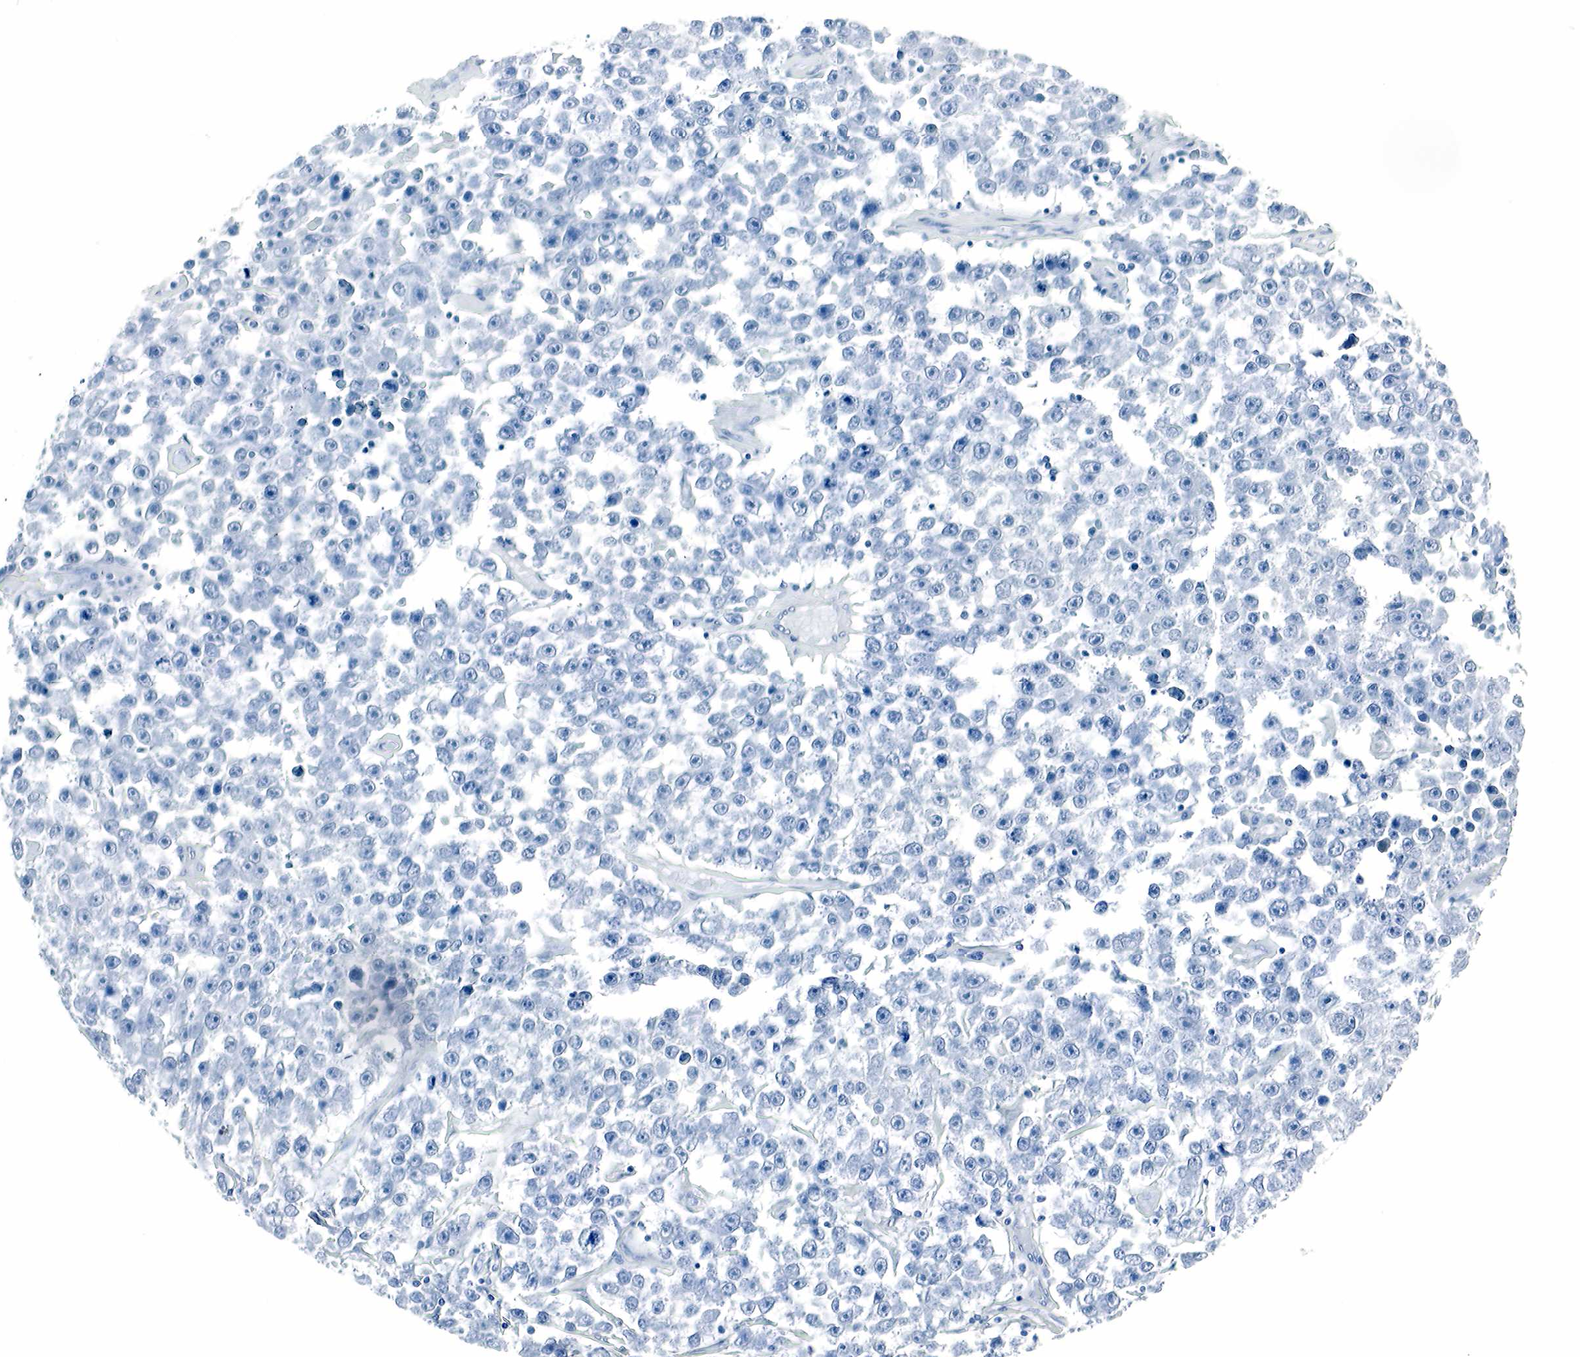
{"staining": {"intensity": "negative", "quantity": "none", "location": "none"}, "tissue": "testis cancer", "cell_type": "Tumor cells", "image_type": "cancer", "snomed": [{"axis": "morphology", "description": "Seminoma, NOS"}, {"axis": "topography", "description": "Testis"}], "caption": "A high-resolution image shows IHC staining of testis cancer, which shows no significant expression in tumor cells.", "gene": "GAST", "patient": {"sex": "male", "age": 52}}